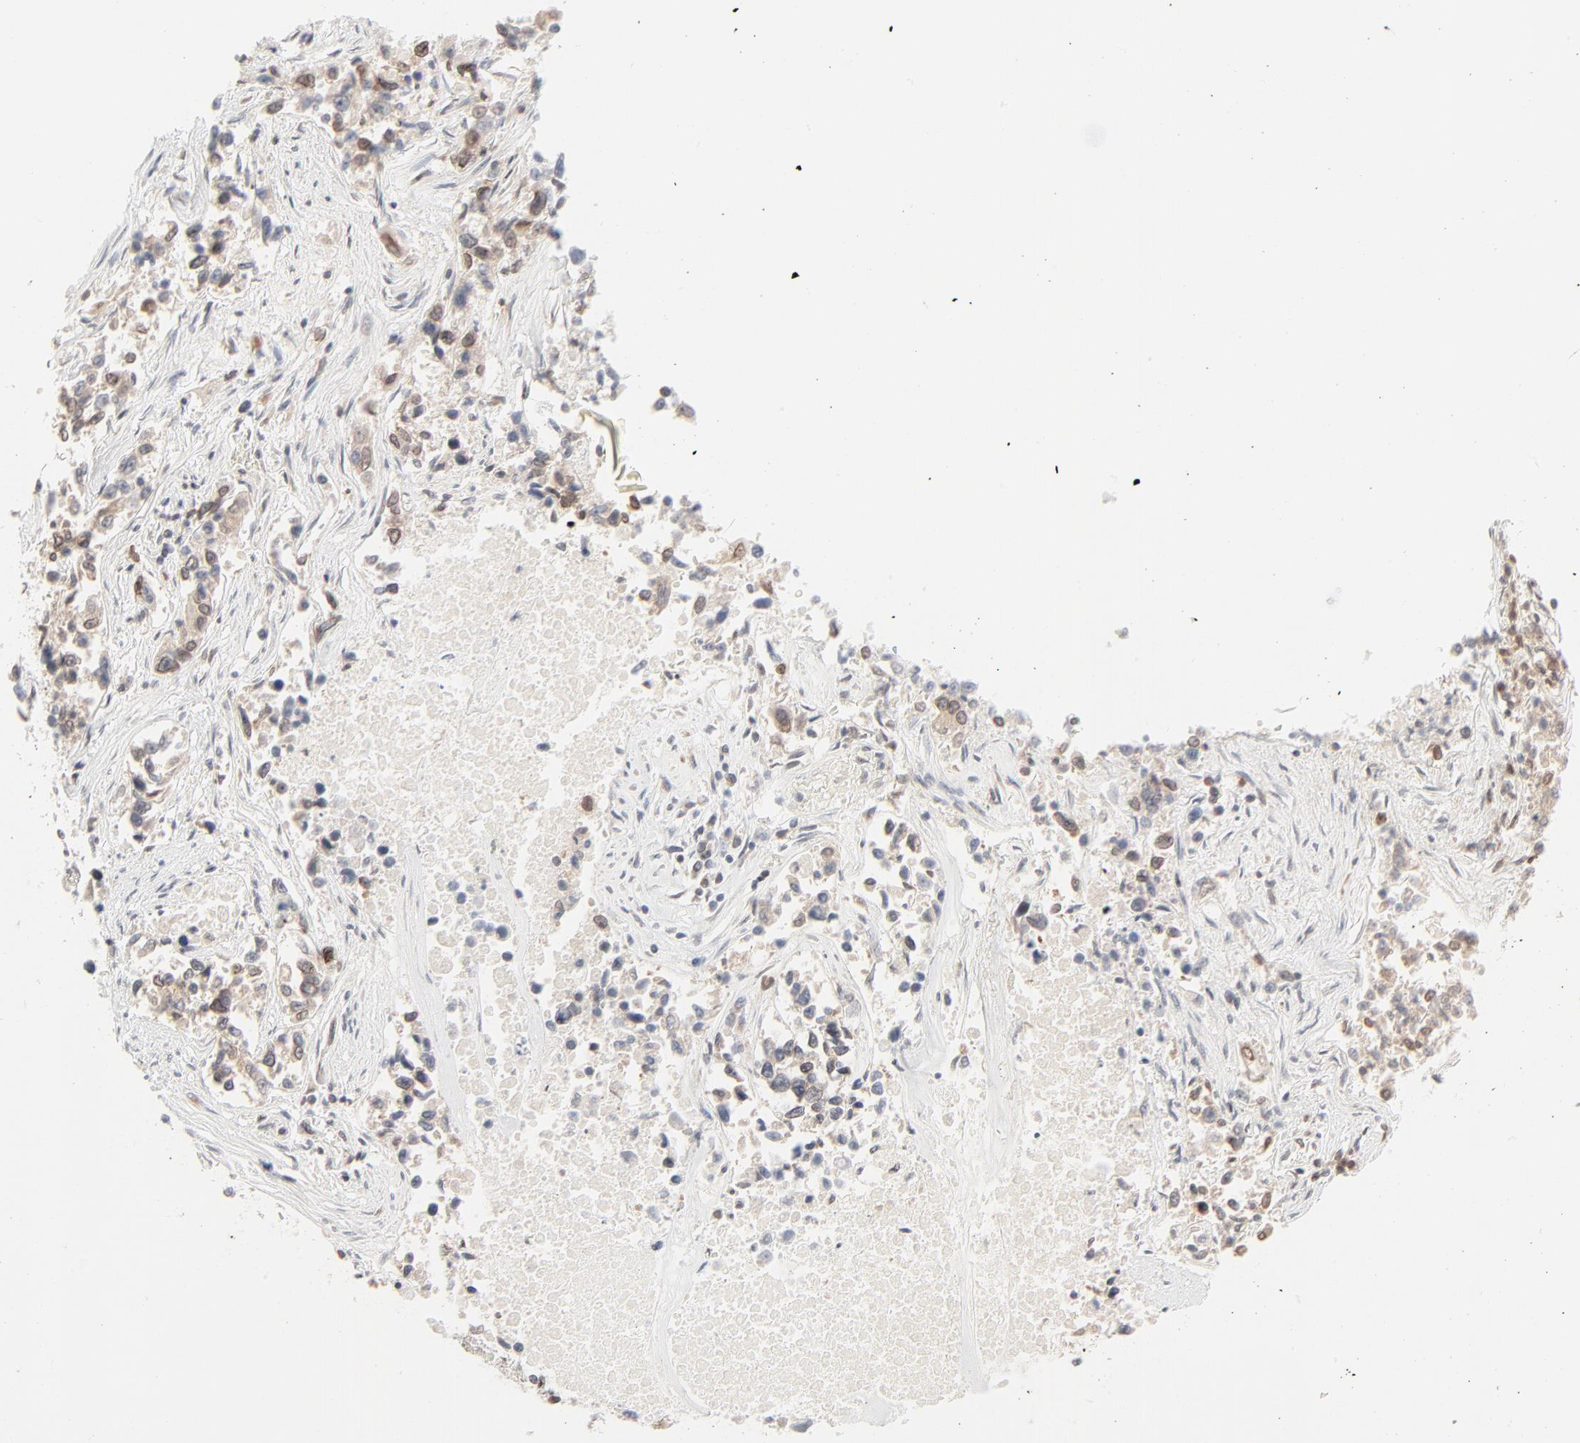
{"staining": {"intensity": "weak", "quantity": "<25%", "location": "cytoplasmic/membranous,nuclear"}, "tissue": "lung cancer", "cell_type": "Tumor cells", "image_type": "cancer", "snomed": [{"axis": "morphology", "description": "Adenocarcinoma, NOS"}, {"axis": "topography", "description": "Lung"}], "caption": "DAB (3,3'-diaminobenzidine) immunohistochemical staining of human adenocarcinoma (lung) exhibits no significant positivity in tumor cells.", "gene": "MAD1L1", "patient": {"sex": "male", "age": 84}}